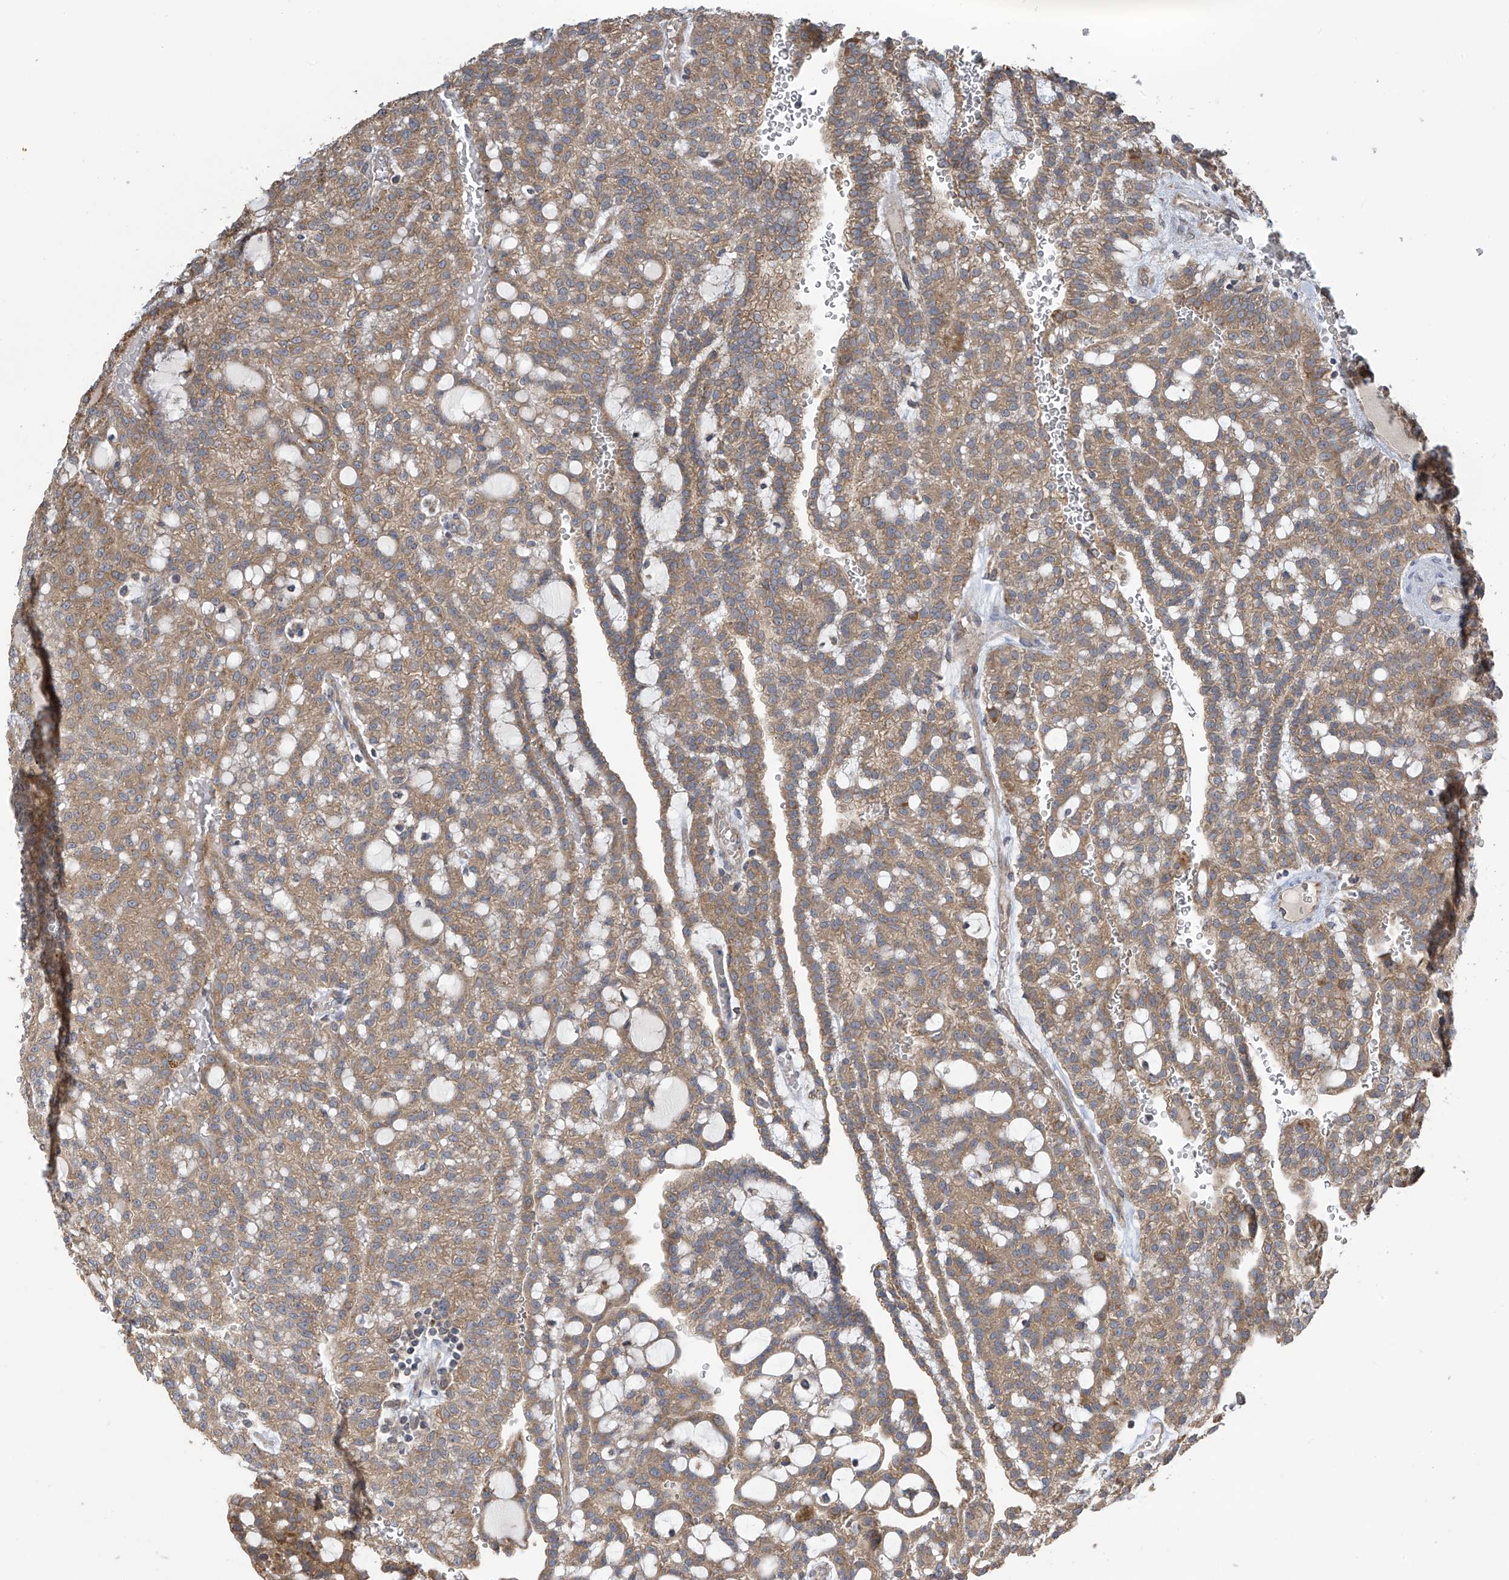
{"staining": {"intensity": "moderate", "quantity": ">75%", "location": "cytoplasmic/membranous"}, "tissue": "renal cancer", "cell_type": "Tumor cells", "image_type": "cancer", "snomed": [{"axis": "morphology", "description": "Adenocarcinoma, NOS"}, {"axis": "topography", "description": "Kidney"}], "caption": "This is a photomicrograph of IHC staining of renal cancer (adenocarcinoma), which shows moderate positivity in the cytoplasmic/membranous of tumor cells.", "gene": "PNPT1", "patient": {"sex": "male", "age": 63}}